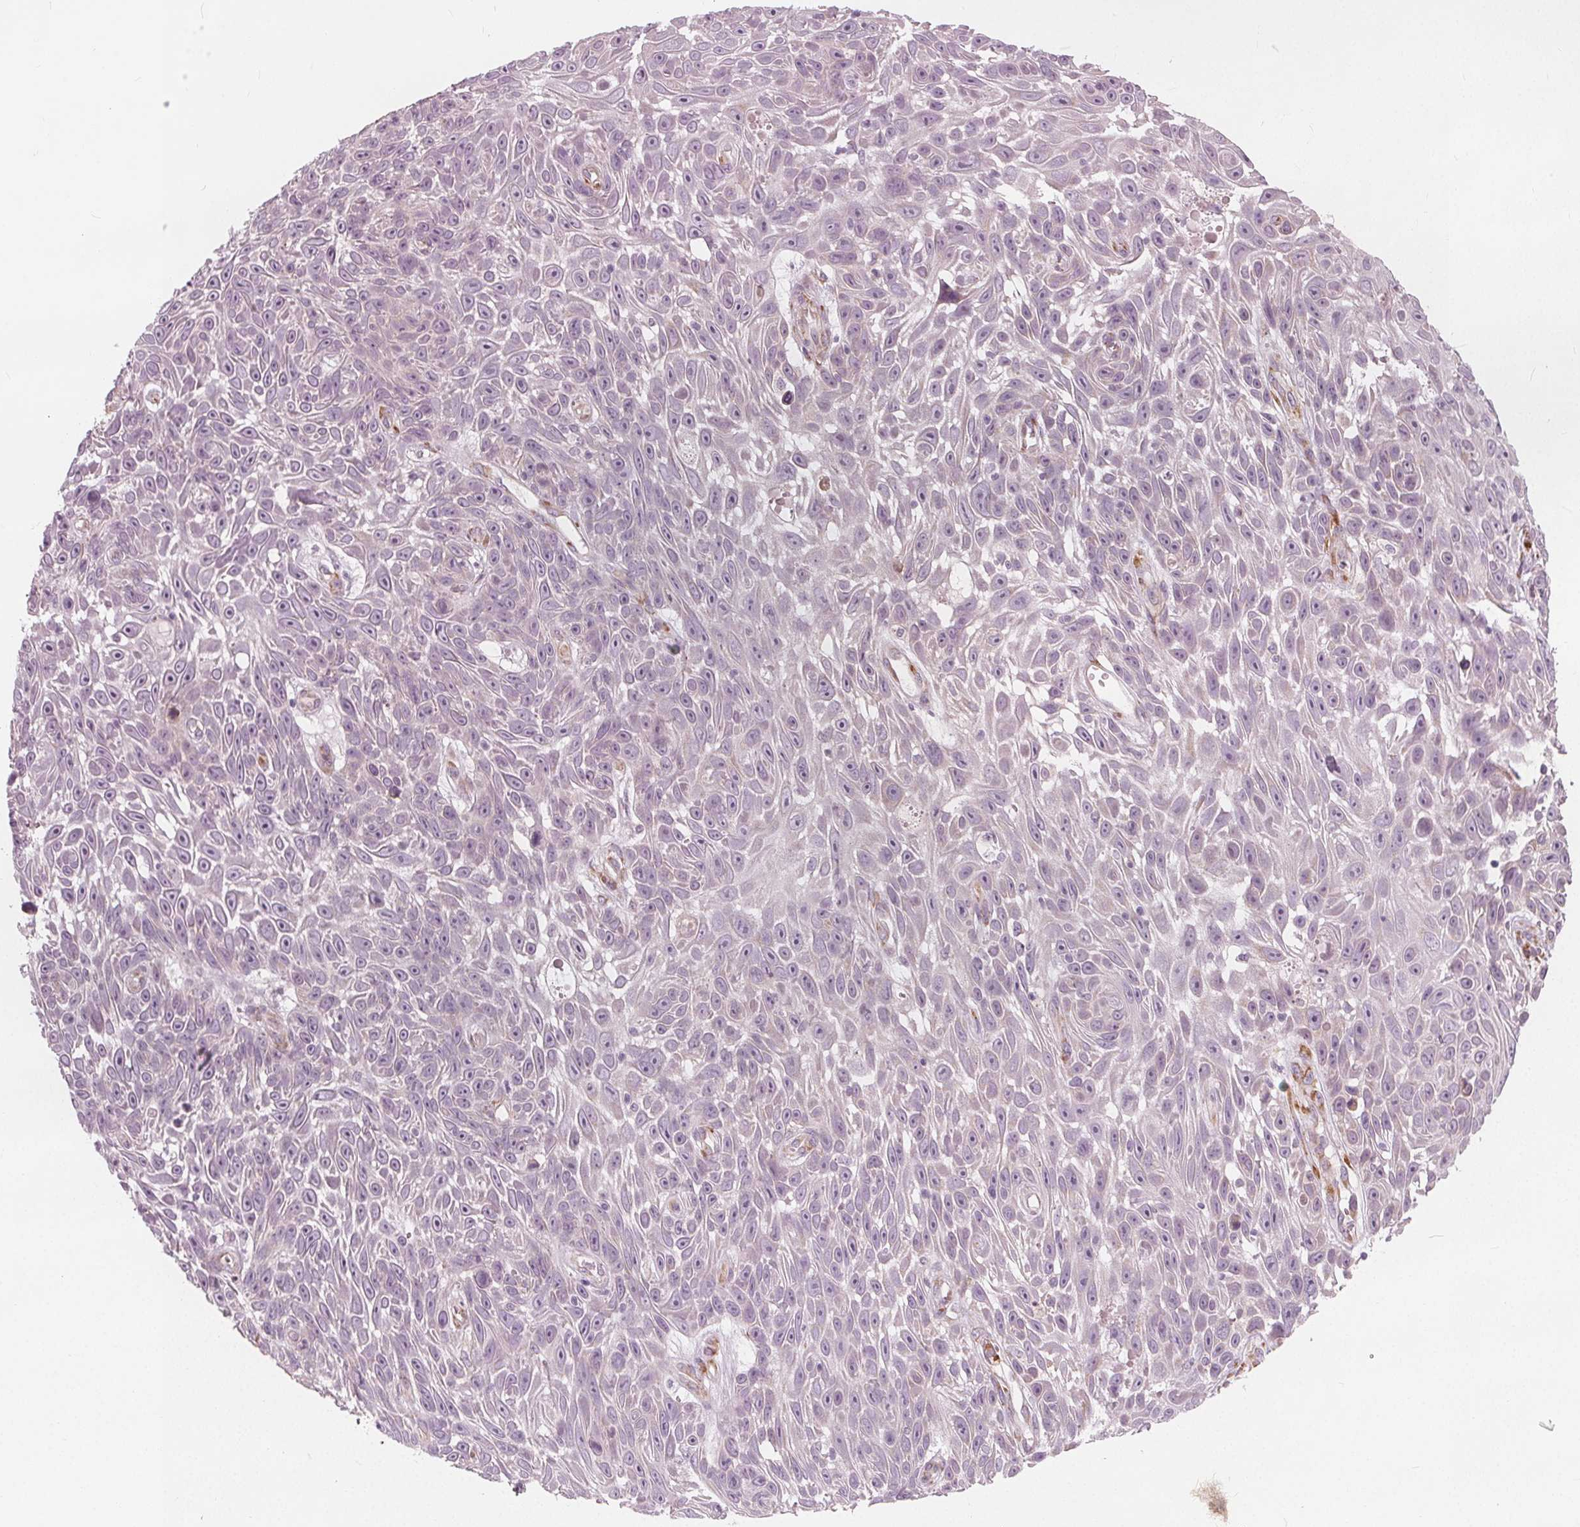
{"staining": {"intensity": "negative", "quantity": "none", "location": "none"}, "tissue": "skin cancer", "cell_type": "Tumor cells", "image_type": "cancer", "snomed": [{"axis": "morphology", "description": "Squamous cell carcinoma, NOS"}, {"axis": "topography", "description": "Skin"}], "caption": "The immunohistochemistry (IHC) micrograph has no significant staining in tumor cells of squamous cell carcinoma (skin) tissue.", "gene": "BRSK1", "patient": {"sex": "male", "age": 82}}